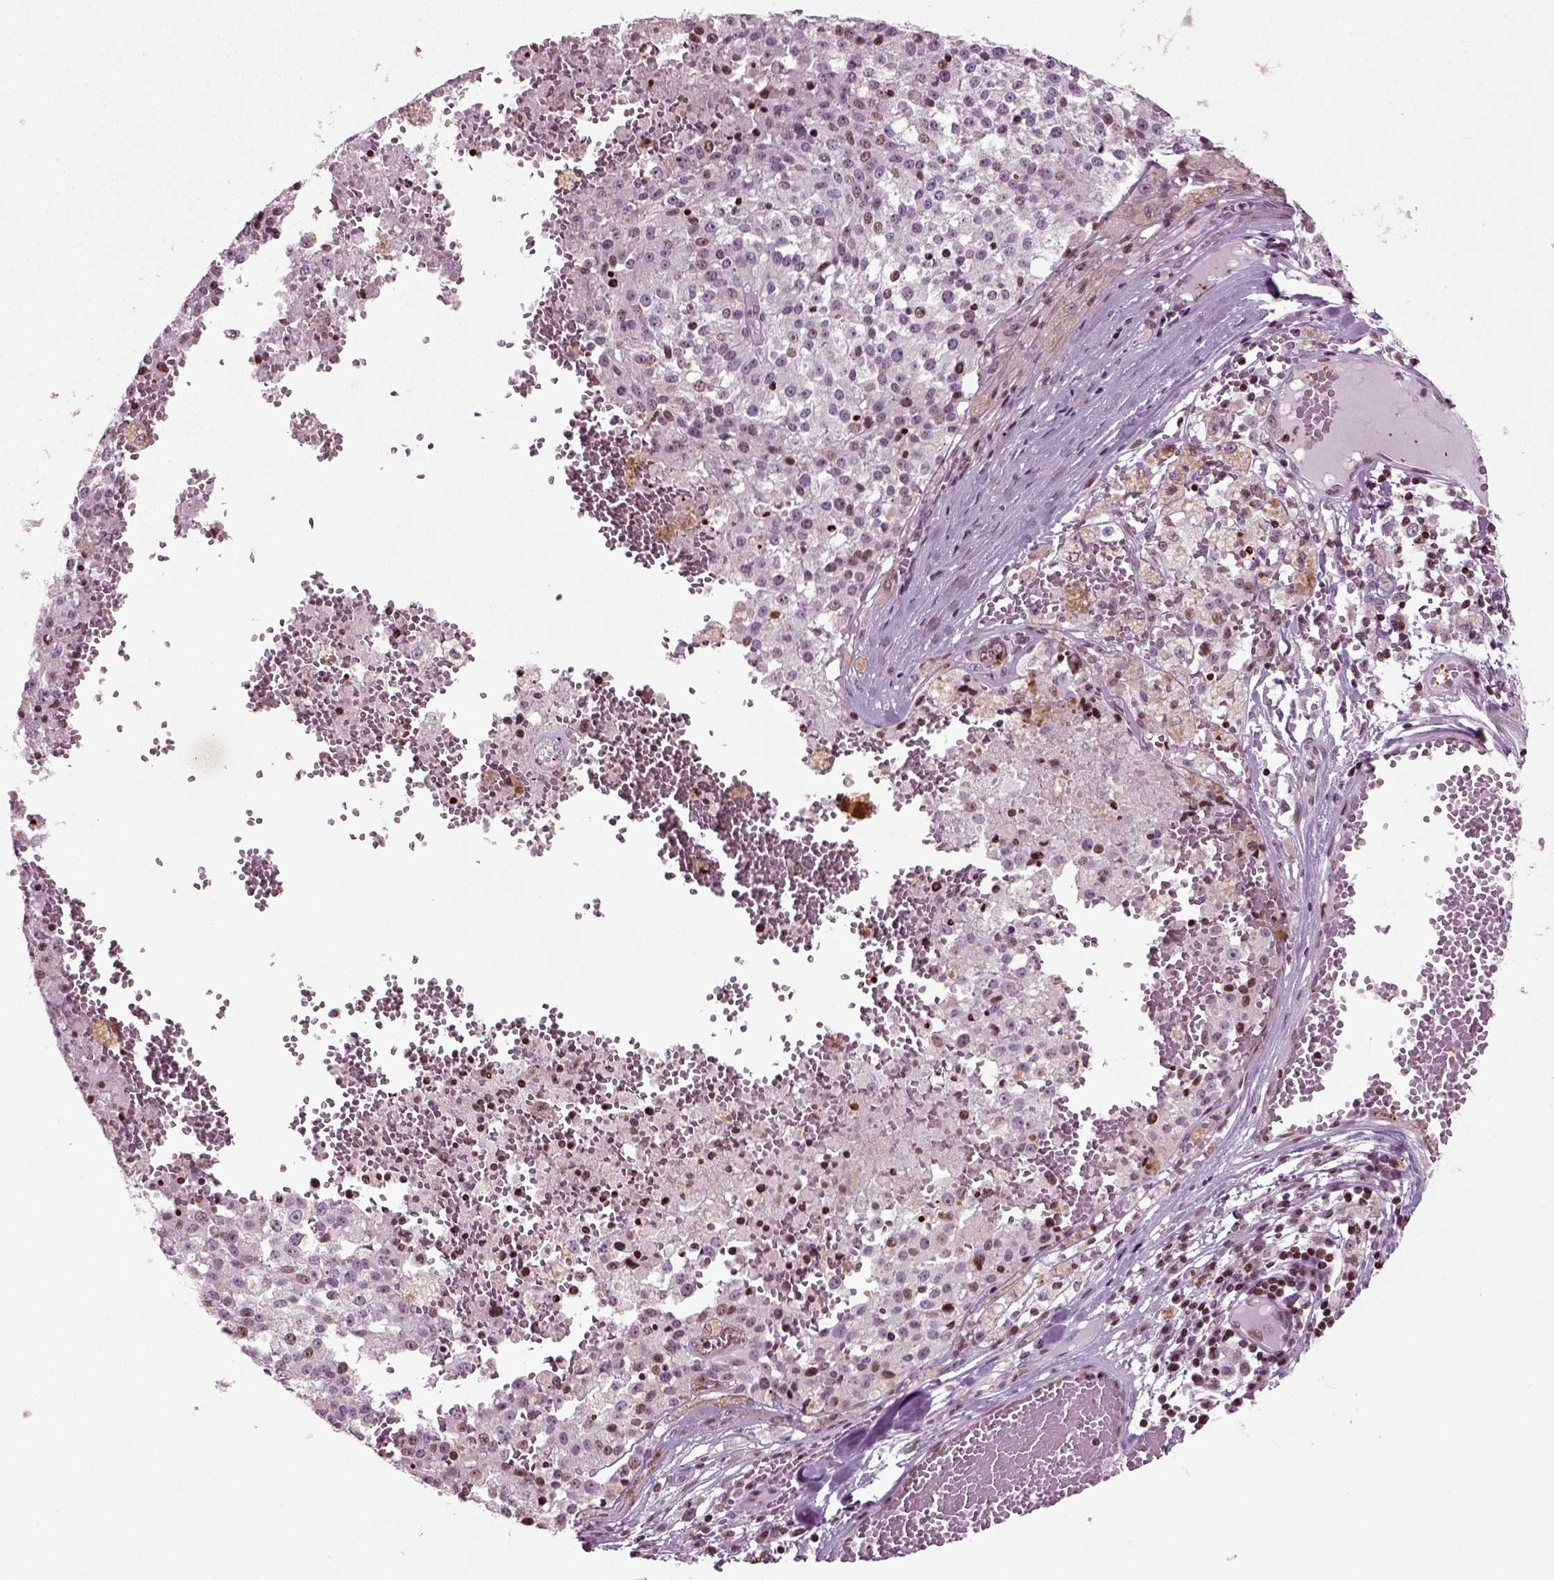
{"staining": {"intensity": "moderate", "quantity": "<25%", "location": "nuclear"}, "tissue": "melanoma", "cell_type": "Tumor cells", "image_type": "cancer", "snomed": [{"axis": "morphology", "description": "Malignant melanoma, Metastatic site"}, {"axis": "topography", "description": "Lymph node"}], "caption": "An image of human melanoma stained for a protein displays moderate nuclear brown staining in tumor cells.", "gene": "HEYL", "patient": {"sex": "female", "age": 64}}